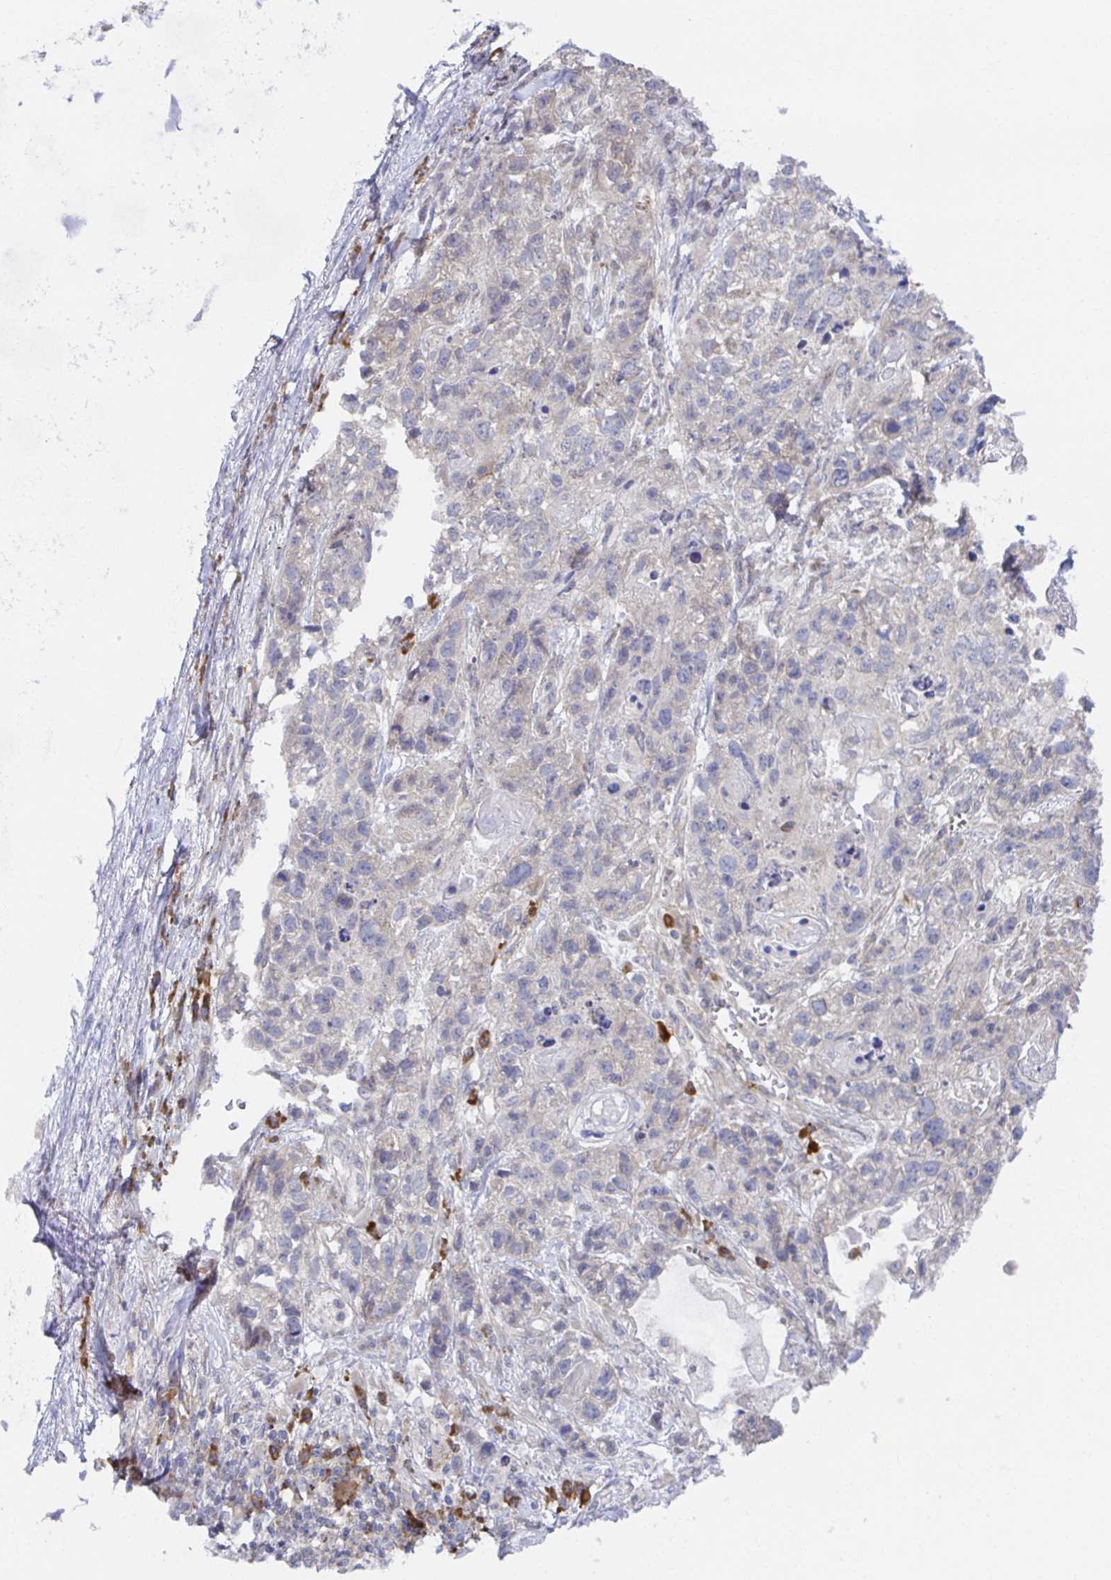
{"staining": {"intensity": "negative", "quantity": "none", "location": "none"}, "tissue": "lung cancer", "cell_type": "Tumor cells", "image_type": "cancer", "snomed": [{"axis": "morphology", "description": "Squamous cell carcinoma, NOS"}, {"axis": "topography", "description": "Lung"}], "caption": "Immunohistochemical staining of squamous cell carcinoma (lung) demonstrates no significant staining in tumor cells.", "gene": "BAD", "patient": {"sex": "male", "age": 74}}